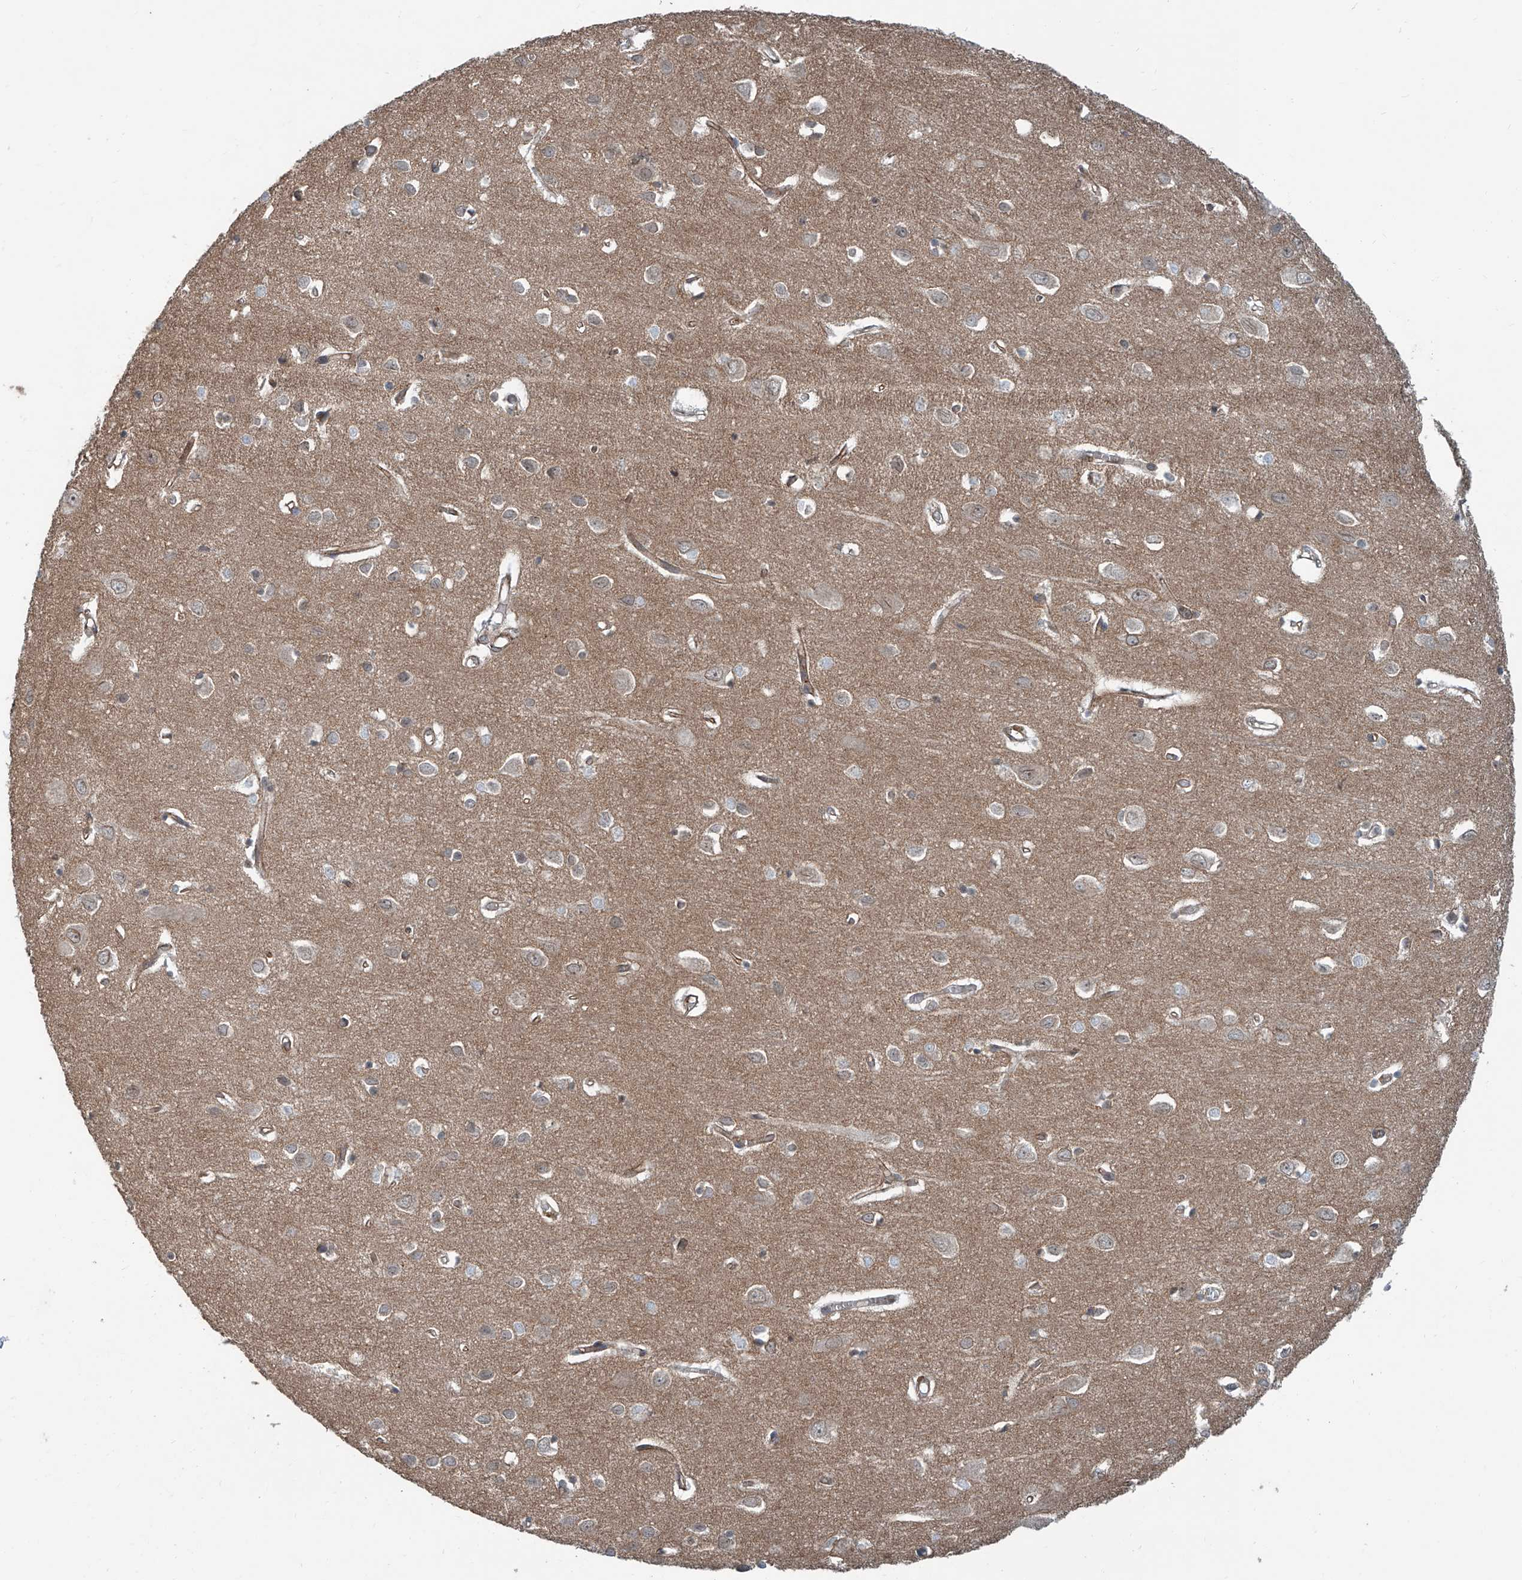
{"staining": {"intensity": "moderate", "quantity": ">75%", "location": "cytoplasmic/membranous"}, "tissue": "cerebral cortex", "cell_type": "Endothelial cells", "image_type": "normal", "snomed": [{"axis": "morphology", "description": "Normal tissue, NOS"}, {"axis": "topography", "description": "Cerebral cortex"}], "caption": "Protein expression analysis of normal human cerebral cortex reveals moderate cytoplasmic/membranous expression in approximately >75% of endothelial cells. The staining was performed using DAB (3,3'-diaminobenzidine) to visualize the protein expression in brown, while the nuclei were stained in blue with hematoxylin (Magnification: 20x).", "gene": "SDE2", "patient": {"sex": "female", "age": 64}}